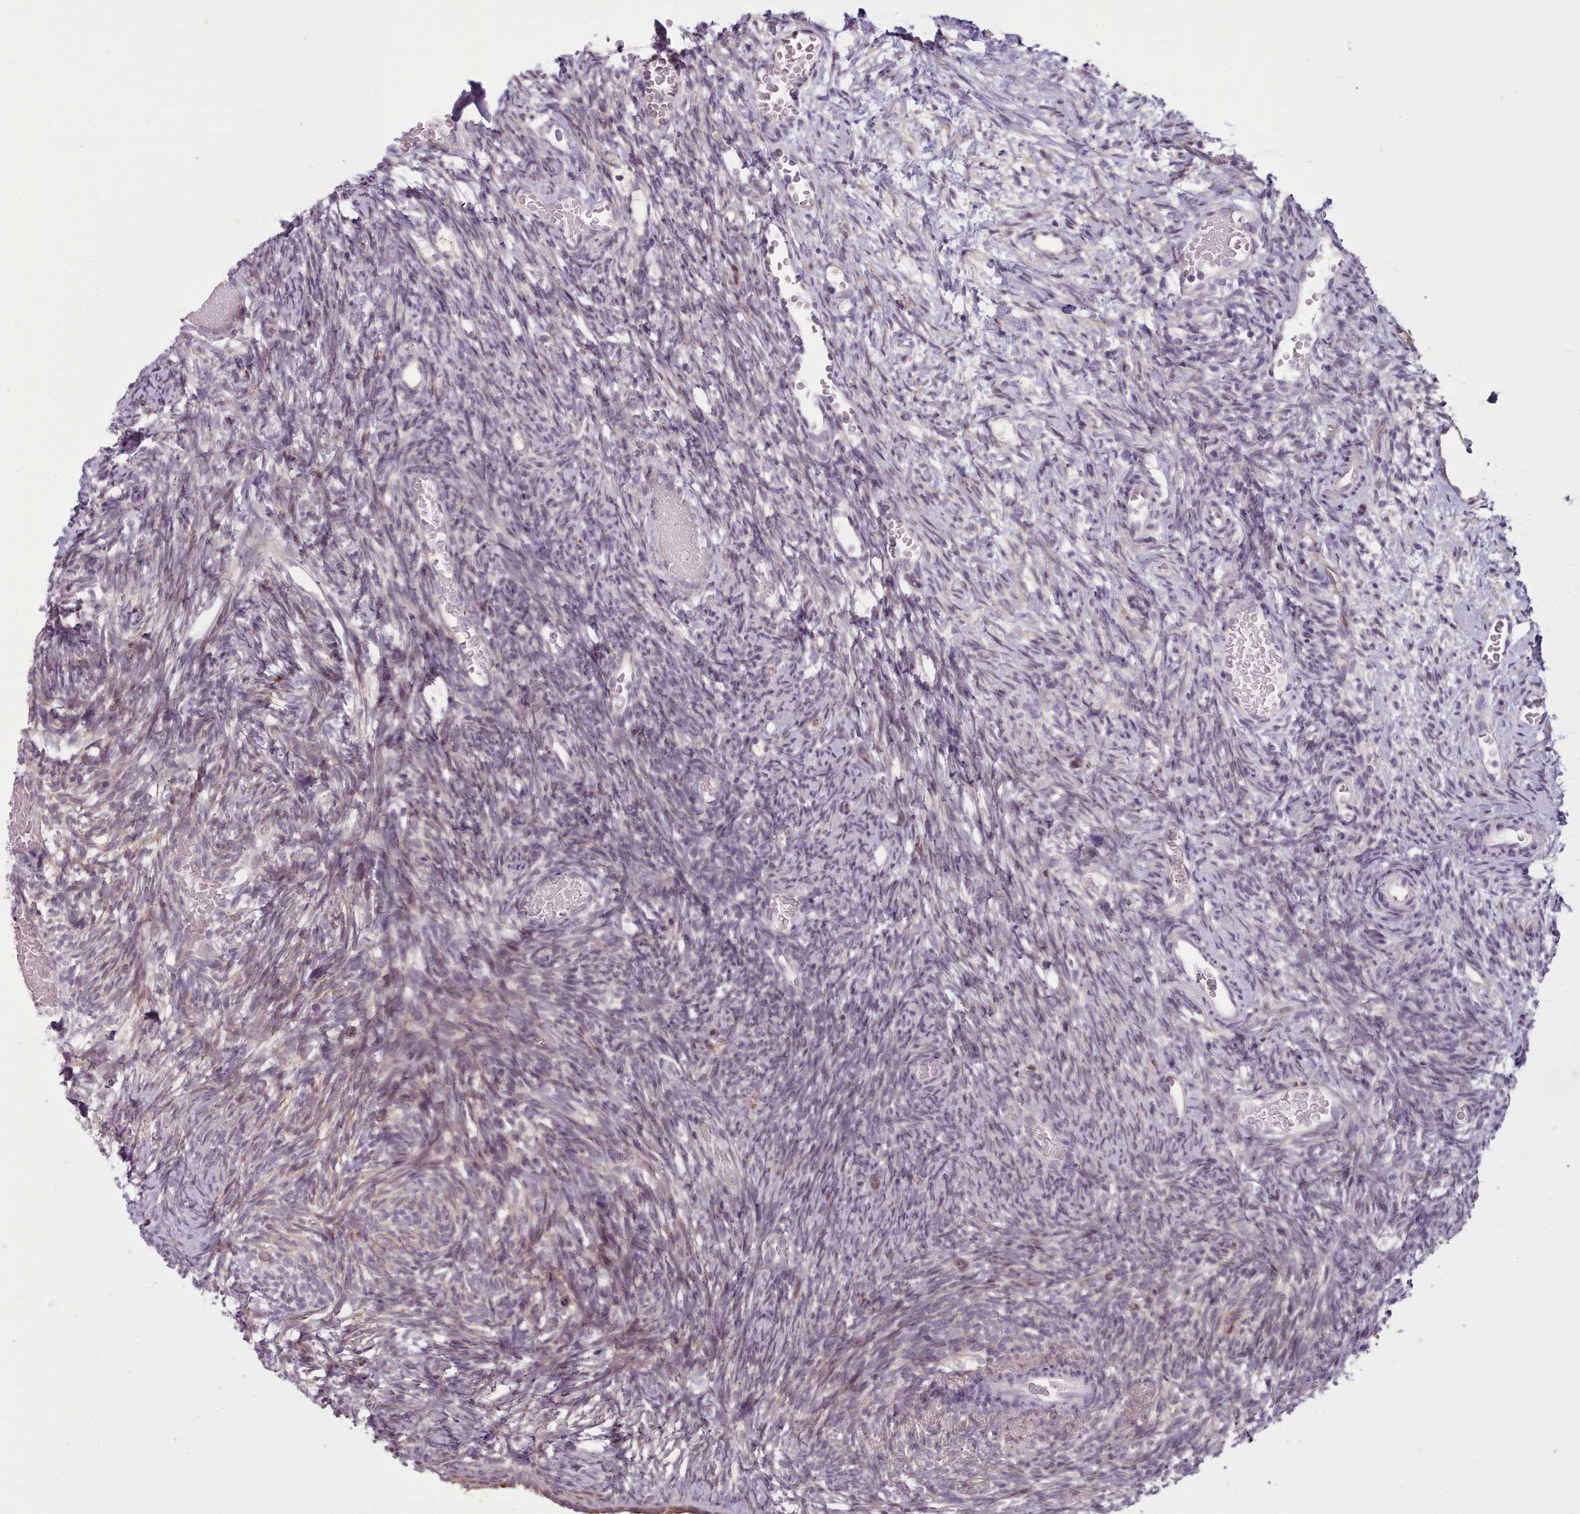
{"staining": {"intensity": "negative", "quantity": "none", "location": "none"}, "tissue": "ovary", "cell_type": "Ovarian stroma cells", "image_type": "normal", "snomed": [{"axis": "morphology", "description": "Normal tissue, NOS"}, {"axis": "topography", "description": "Ovary"}], "caption": "Immunohistochemical staining of benign ovary reveals no significant expression in ovarian stroma cells. The staining was performed using DAB to visualize the protein expression in brown, while the nuclei were stained in blue with hematoxylin (Magnification: 20x).", "gene": "PLD4", "patient": {"sex": "female", "age": 39}}